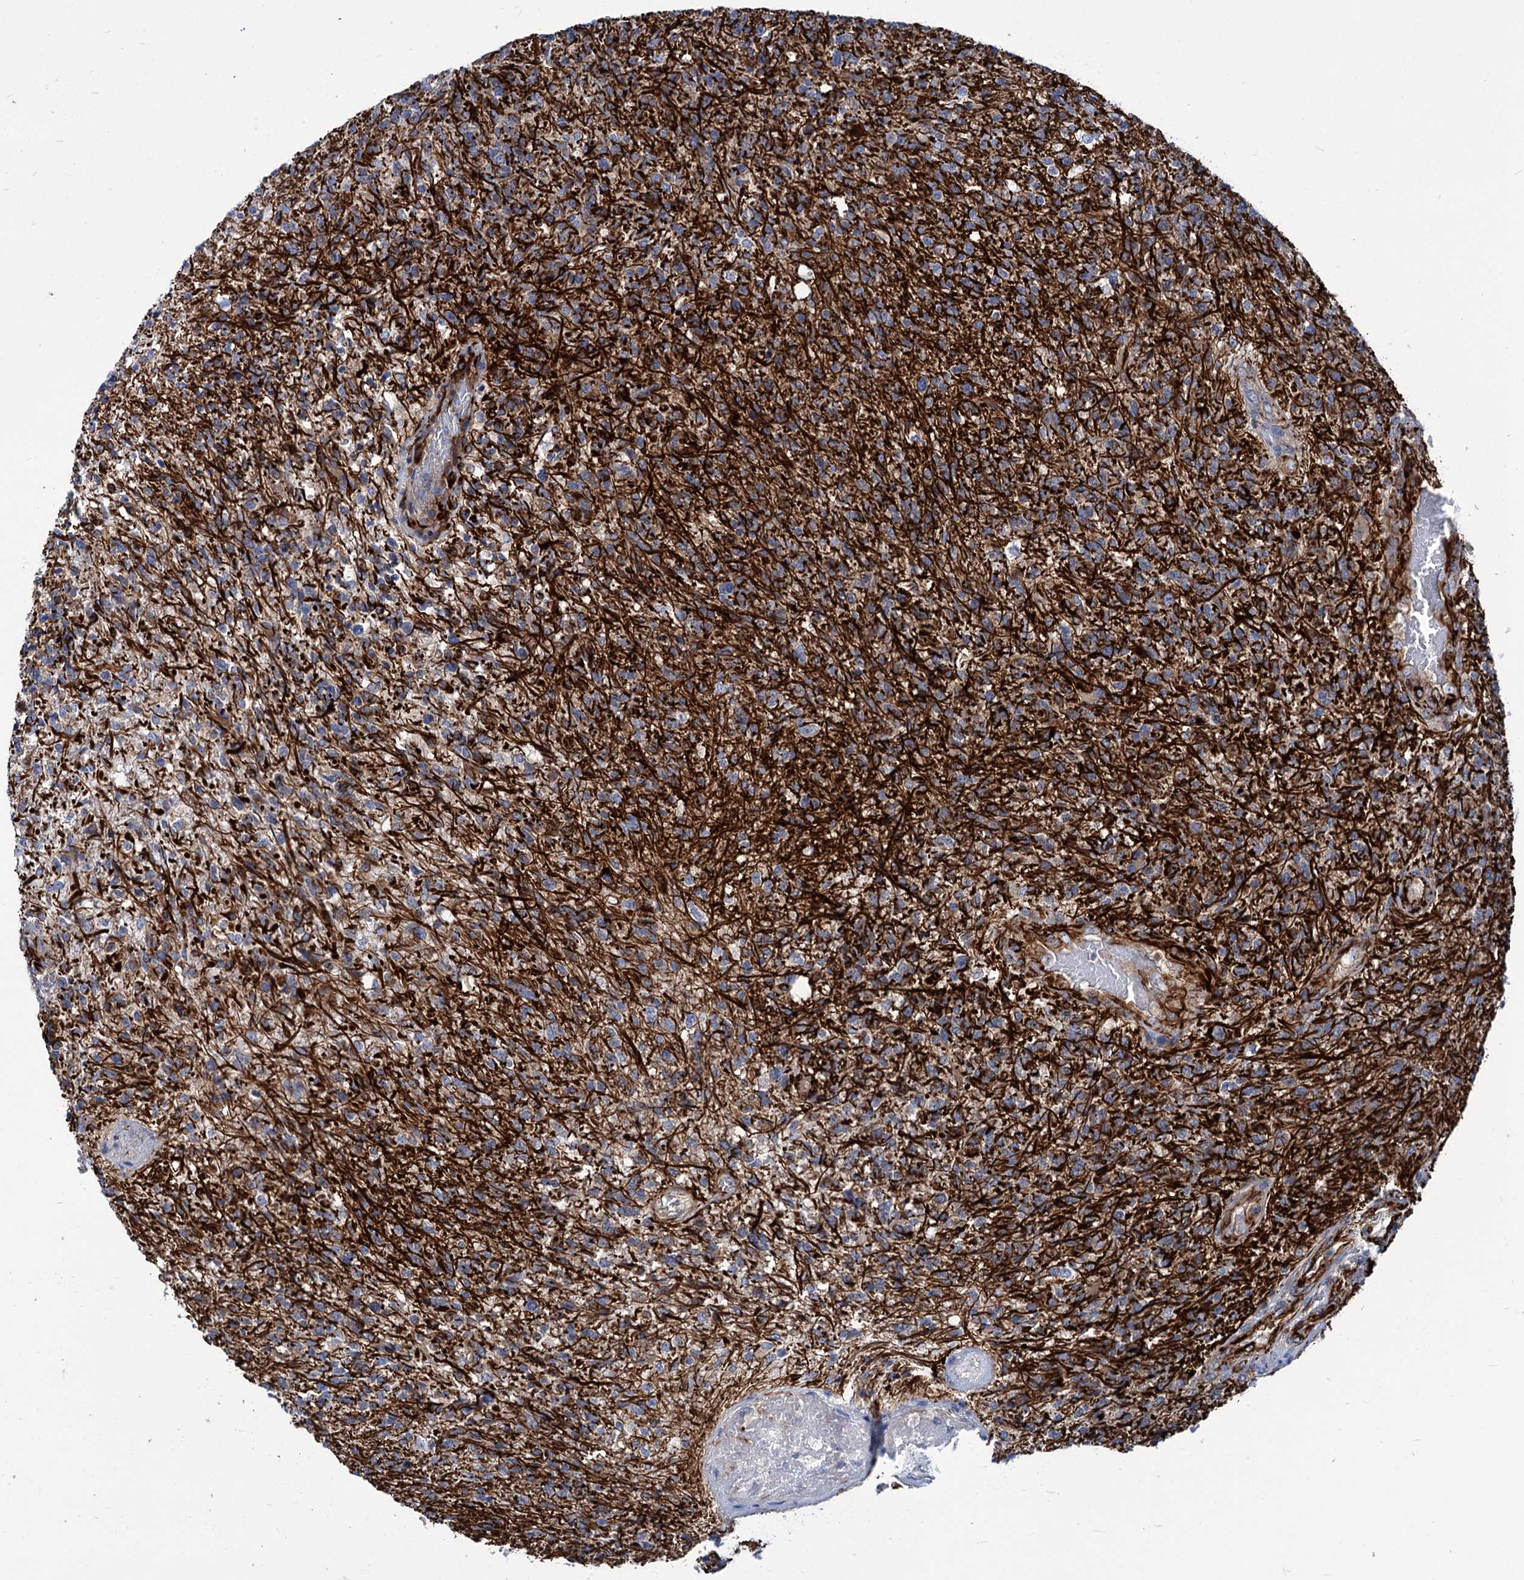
{"staining": {"intensity": "negative", "quantity": "none", "location": "none"}, "tissue": "glioma", "cell_type": "Tumor cells", "image_type": "cancer", "snomed": [{"axis": "morphology", "description": "Glioma, malignant, High grade"}, {"axis": "topography", "description": "Brain"}], "caption": "IHC of human high-grade glioma (malignant) reveals no expression in tumor cells. Nuclei are stained in blue.", "gene": "AXL", "patient": {"sex": "male", "age": 56}}